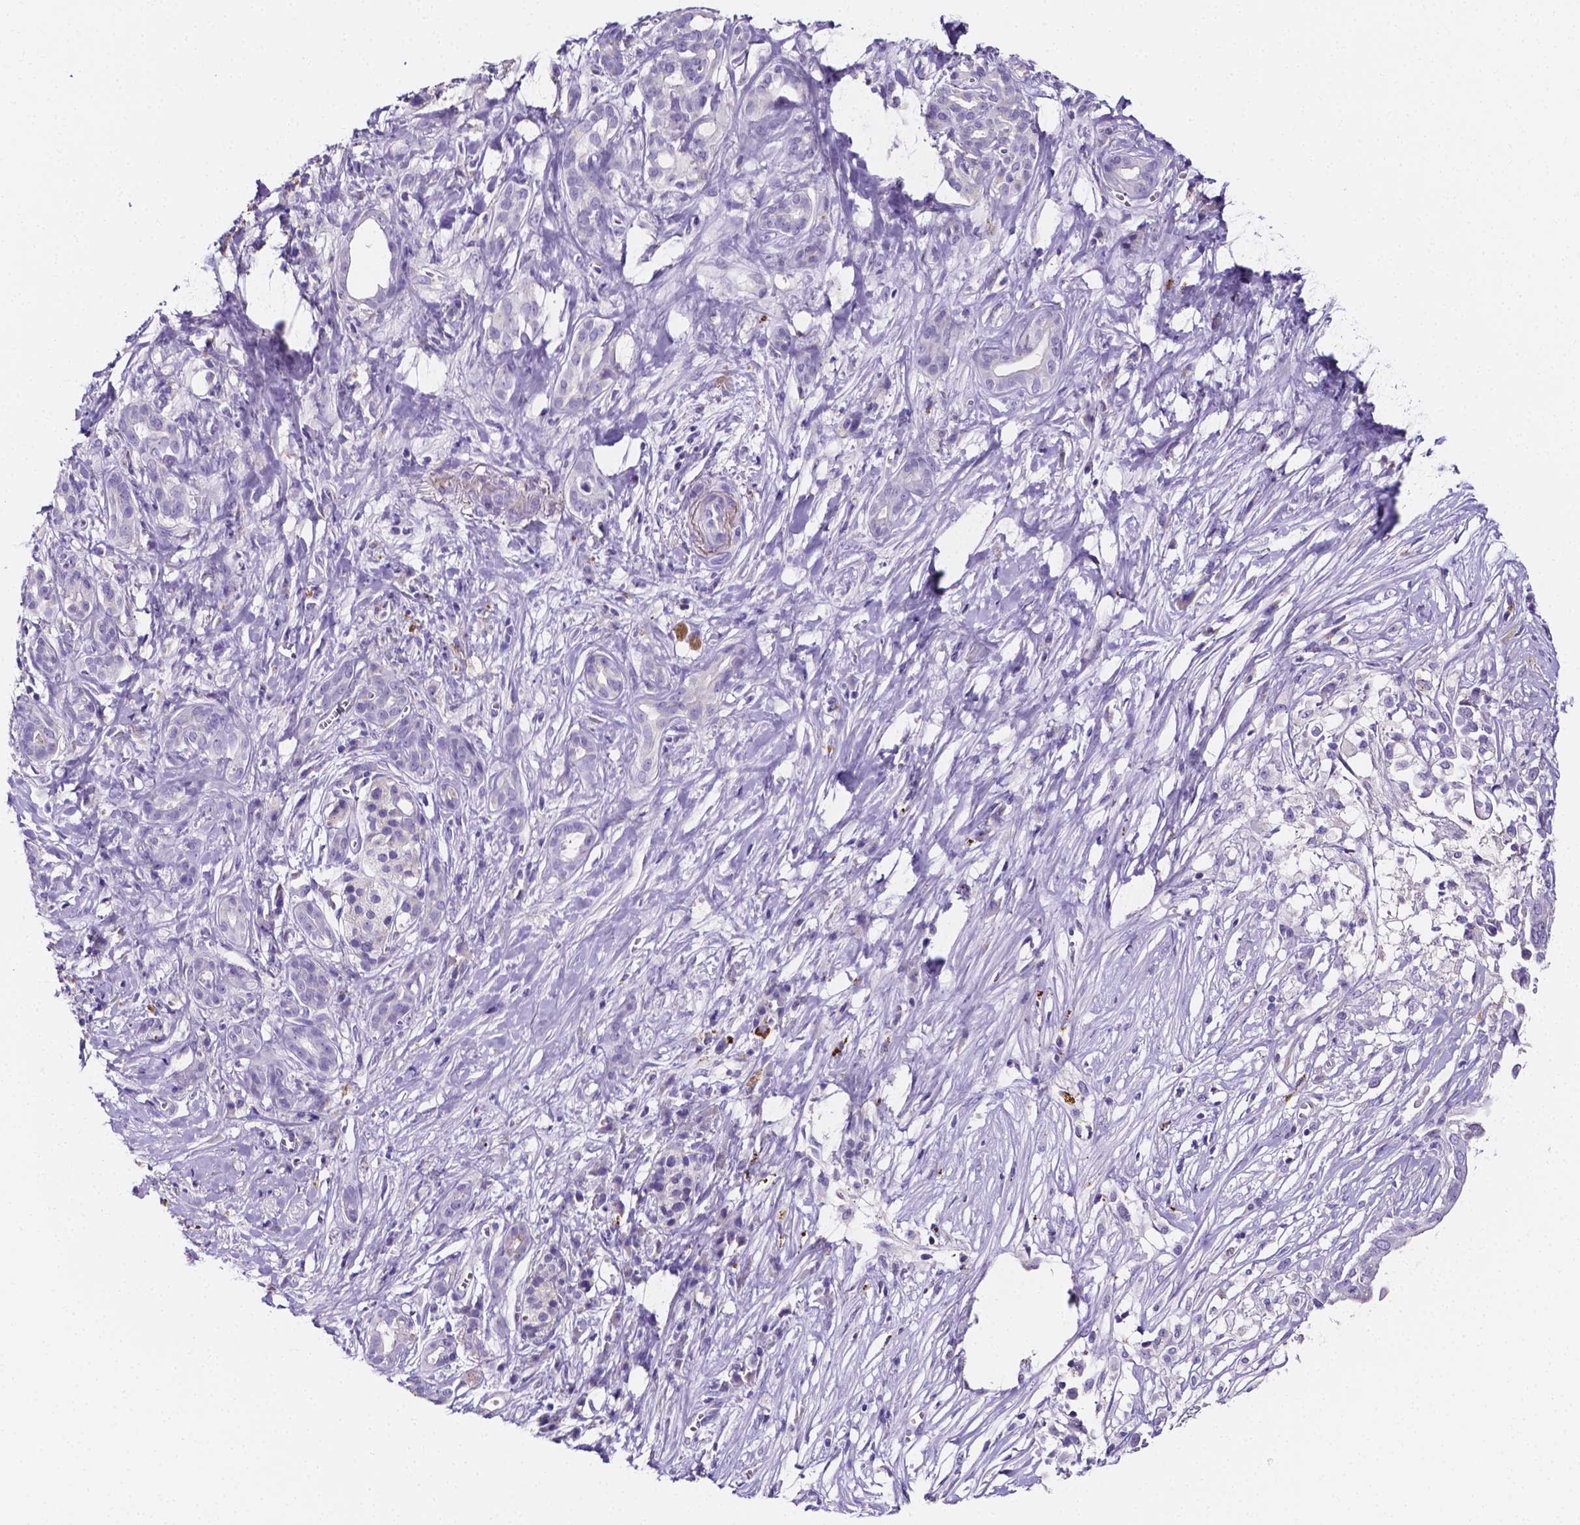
{"staining": {"intensity": "negative", "quantity": "none", "location": "none"}, "tissue": "pancreatic cancer", "cell_type": "Tumor cells", "image_type": "cancer", "snomed": [{"axis": "morphology", "description": "Adenocarcinoma, NOS"}, {"axis": "topography", "description": "Pancreas"}], "caption": "A photomicrograph of human pancreatic cancer (adenocarcinoma) is negative for staining in tumor cells.", "gene": "NRGN", "patient": {"sex": "male", "age": 61}}